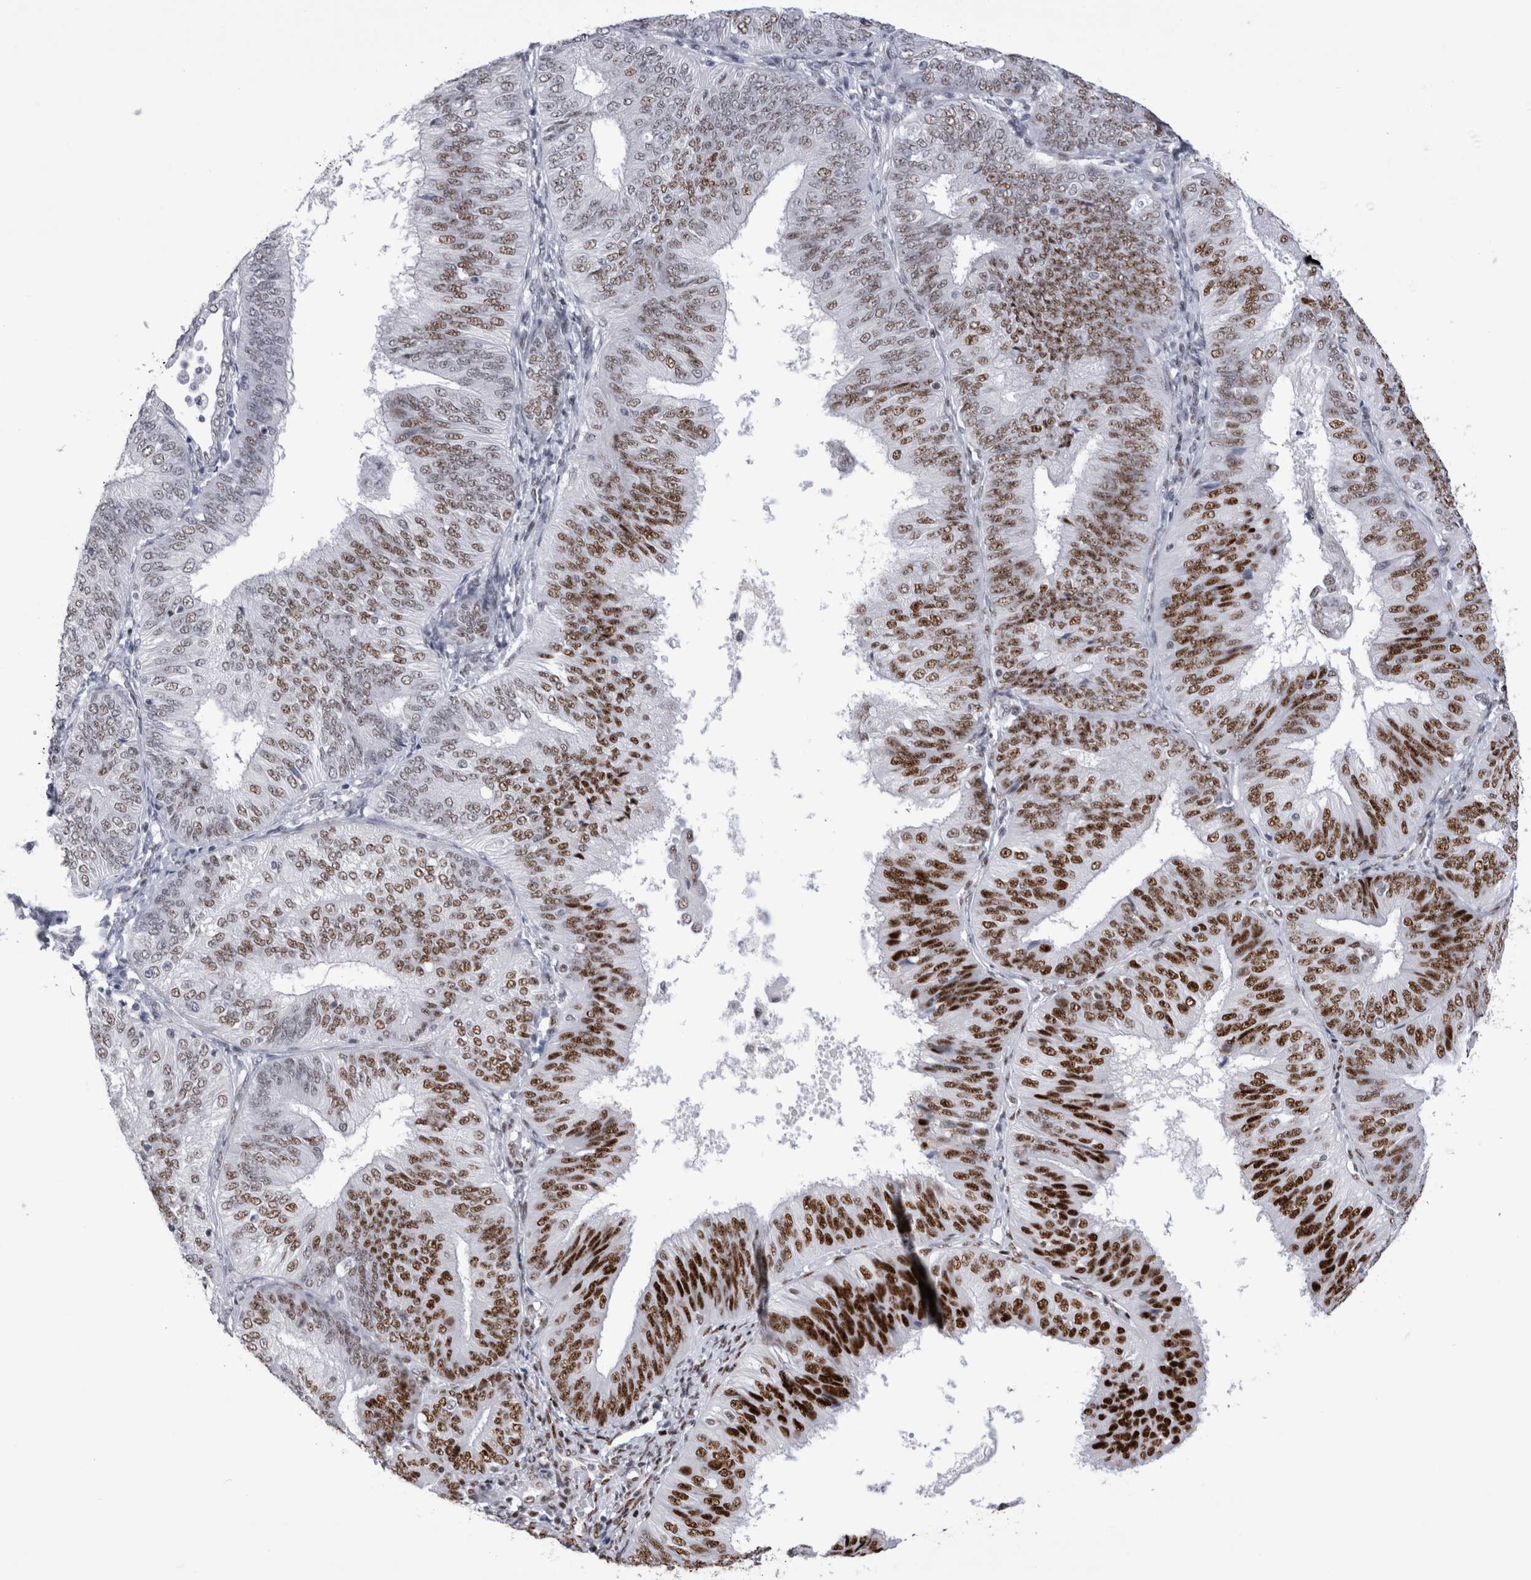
{"staining": {"intensity": "strong", "quantity": ">75%", "location": "nuclear"}, "tissue": "endometrial cancer", "cell_type": "Tumor cells", "image_type": "cancer", "snomed": [{"axis": "morphology", "description": "Adenocarcinoma, NOS"}, {"axis": "topography", "description": "Endometrium"}], "caption": "This is an image of immunohistochemistry (IHC) staining of endometrial cancer (adenocarcinoma), which shows strong positivity in the nuclear of tumor cells.", "gene": "RBM6", "patient": {"sex": "female", "age": 58}}